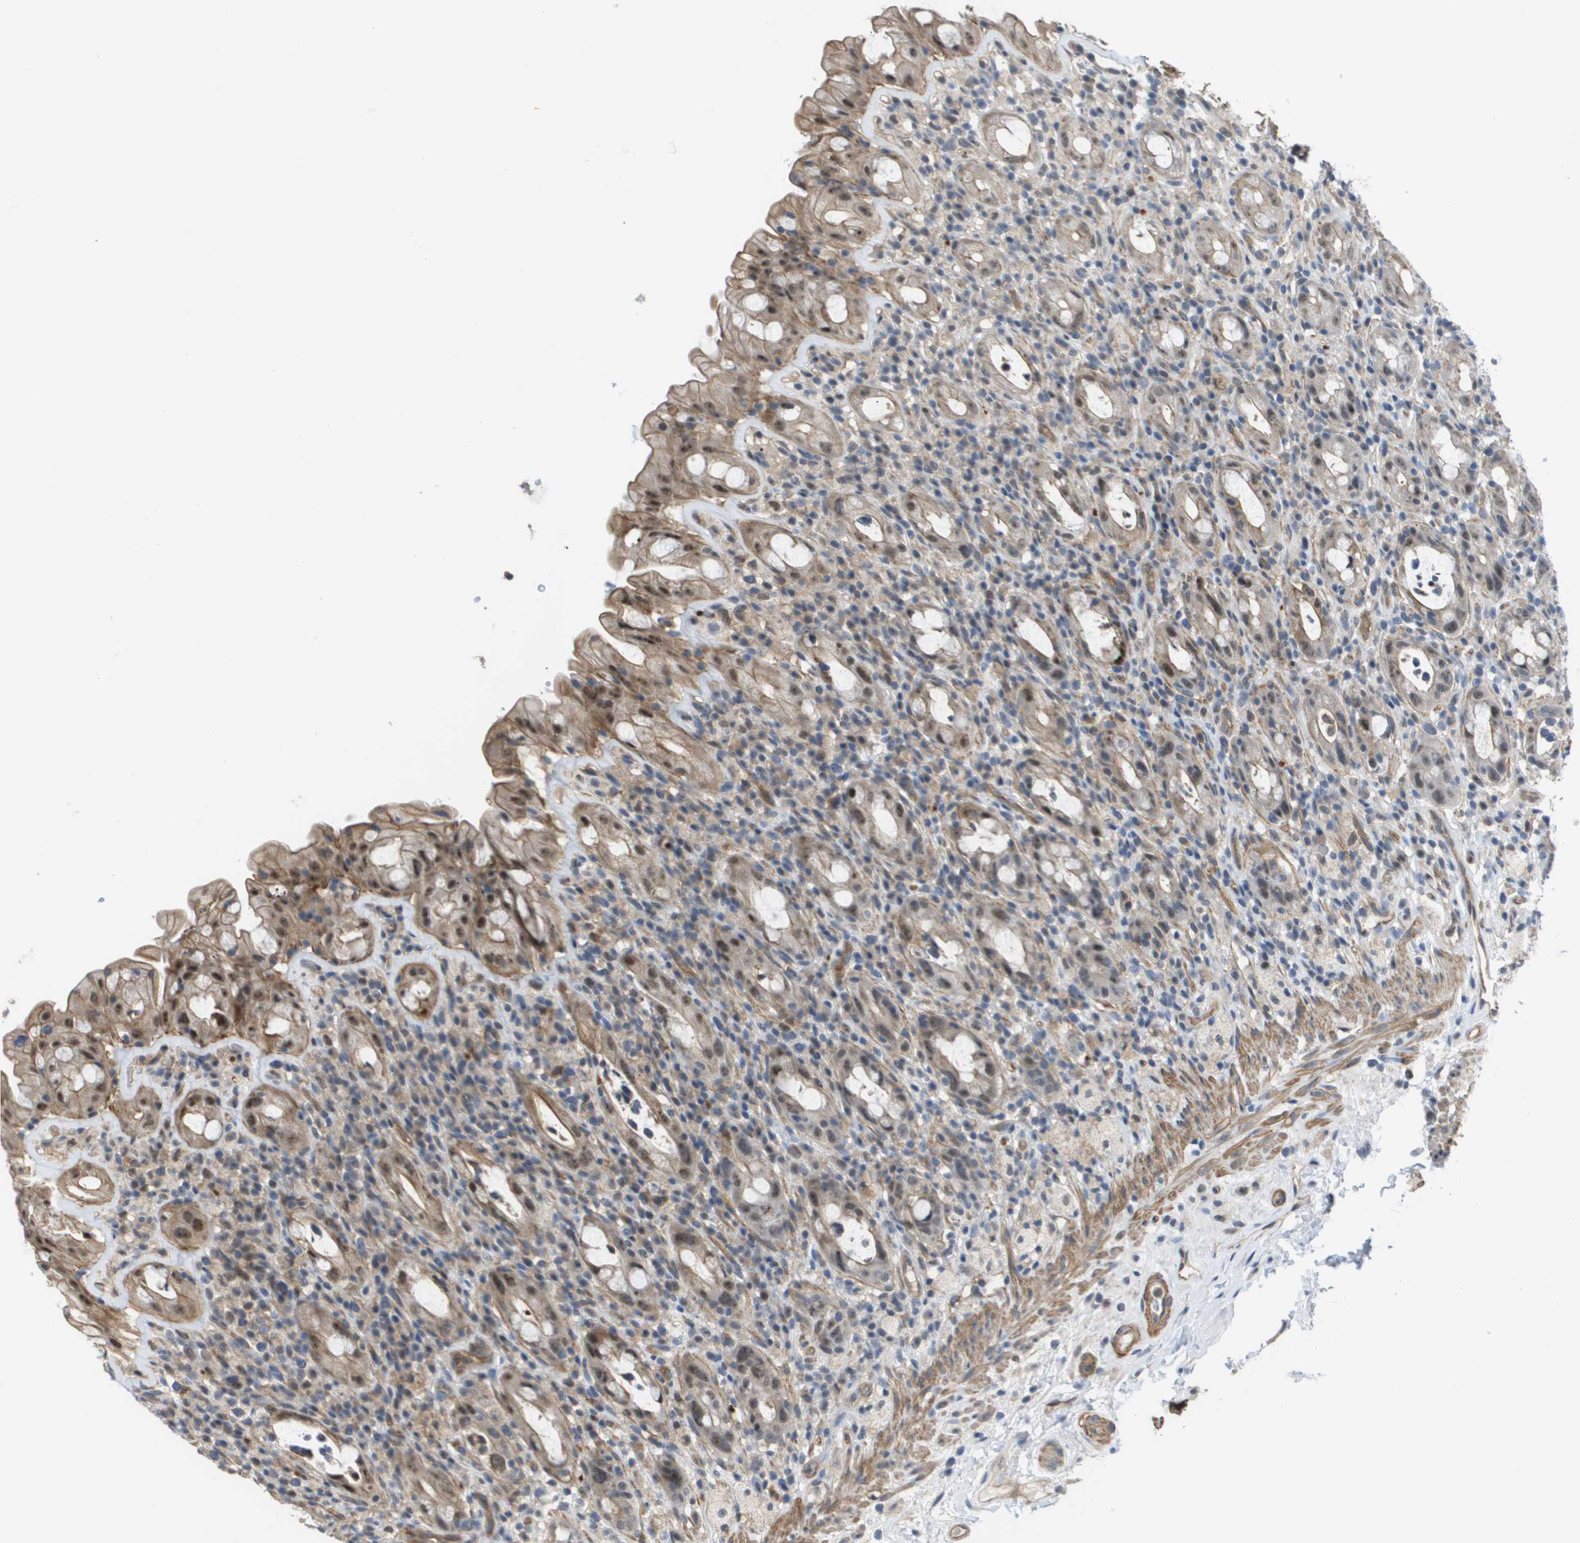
{"staining": {"intensity": "weak", "quantity": ">75%", "location": "cytoplasmic/membranous,nuclear"}, "tissue": "rectum", "cell_type": "Glandular cells", "image_type": "normal", "snomed": [{"axis": "morphology", "description": "Normal tissue, NOS"}, {"axis": "topography", "description": "Rectum"}], "caption": "IHC photomicrograph of benign rectum: human rectum stained using immunohistochemistry (IHC) shows low levels of weak protein expression localized specifically in the cytoplasmic/membranous,nuclear of glandular cells, appearing as a cytoplasmic/membranous,nuclear brown color.", "gene": "RNF112", "patient": {"sex": "male", "age": 44}}